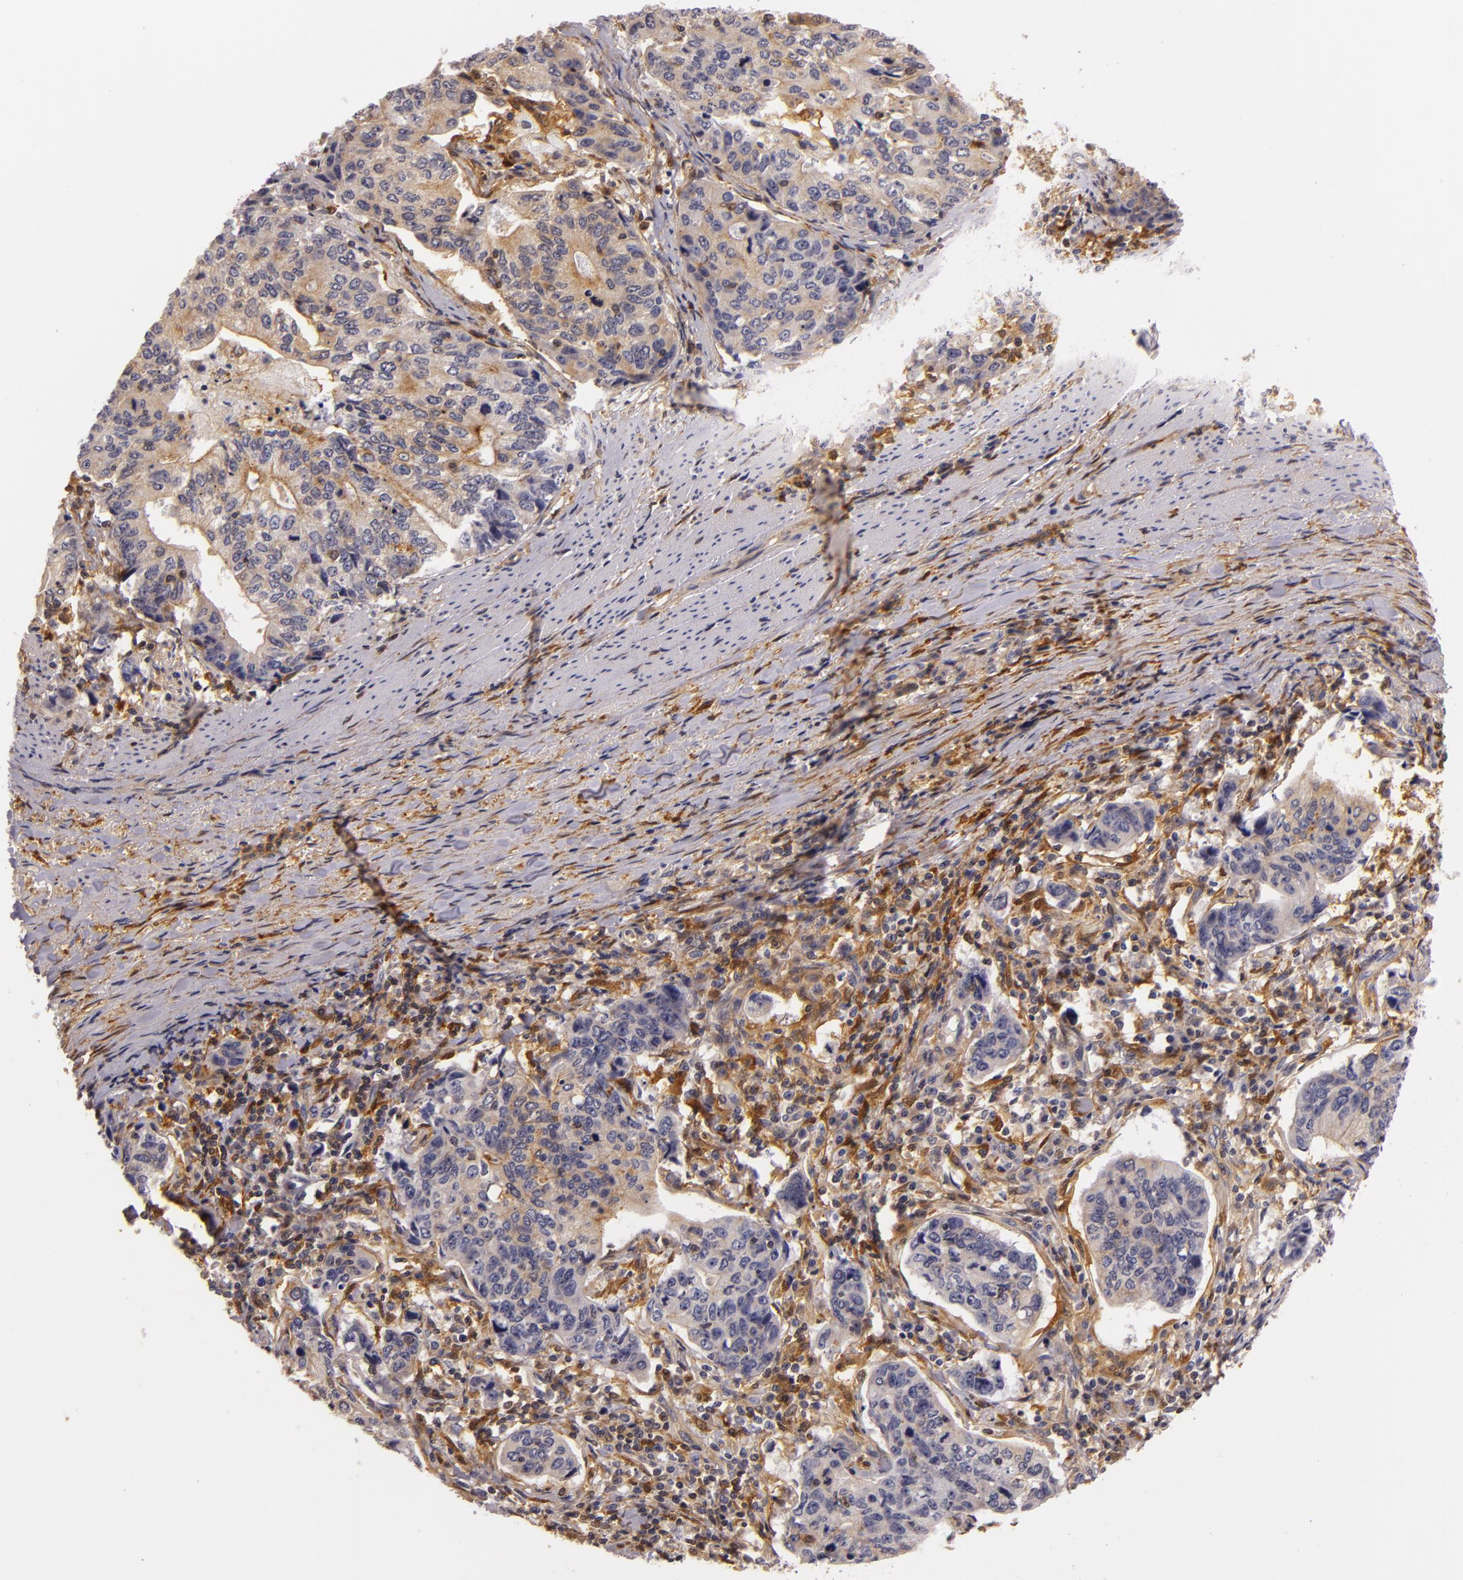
{"staining": {"intensity": "weak", "quantity": ">75%", "location": "cytoplasmic/membranous"}, "tissue": "stomach cancer", "cell_type": "Tumor cells", "image_type": "cancer", "snomed": [{"axis": "morphology", "description": "Adenocarcinoma, NOS"}, {"axis": "topography", "description": "Esophagus"}, {"axis": "topography", "description": "Stomach"}], "caption": "Brown immunohistochemical staining in stomach adenocarcinoma exhibits weak cytoplasmic/membranous staining in about >75% of tumor cells. Immunohistochemistry (ihc) stains the protein of interest in brown and the nuclei are stained blue.", "gene": "TOM1", "patient": {"sex": "male", "age": 74}}